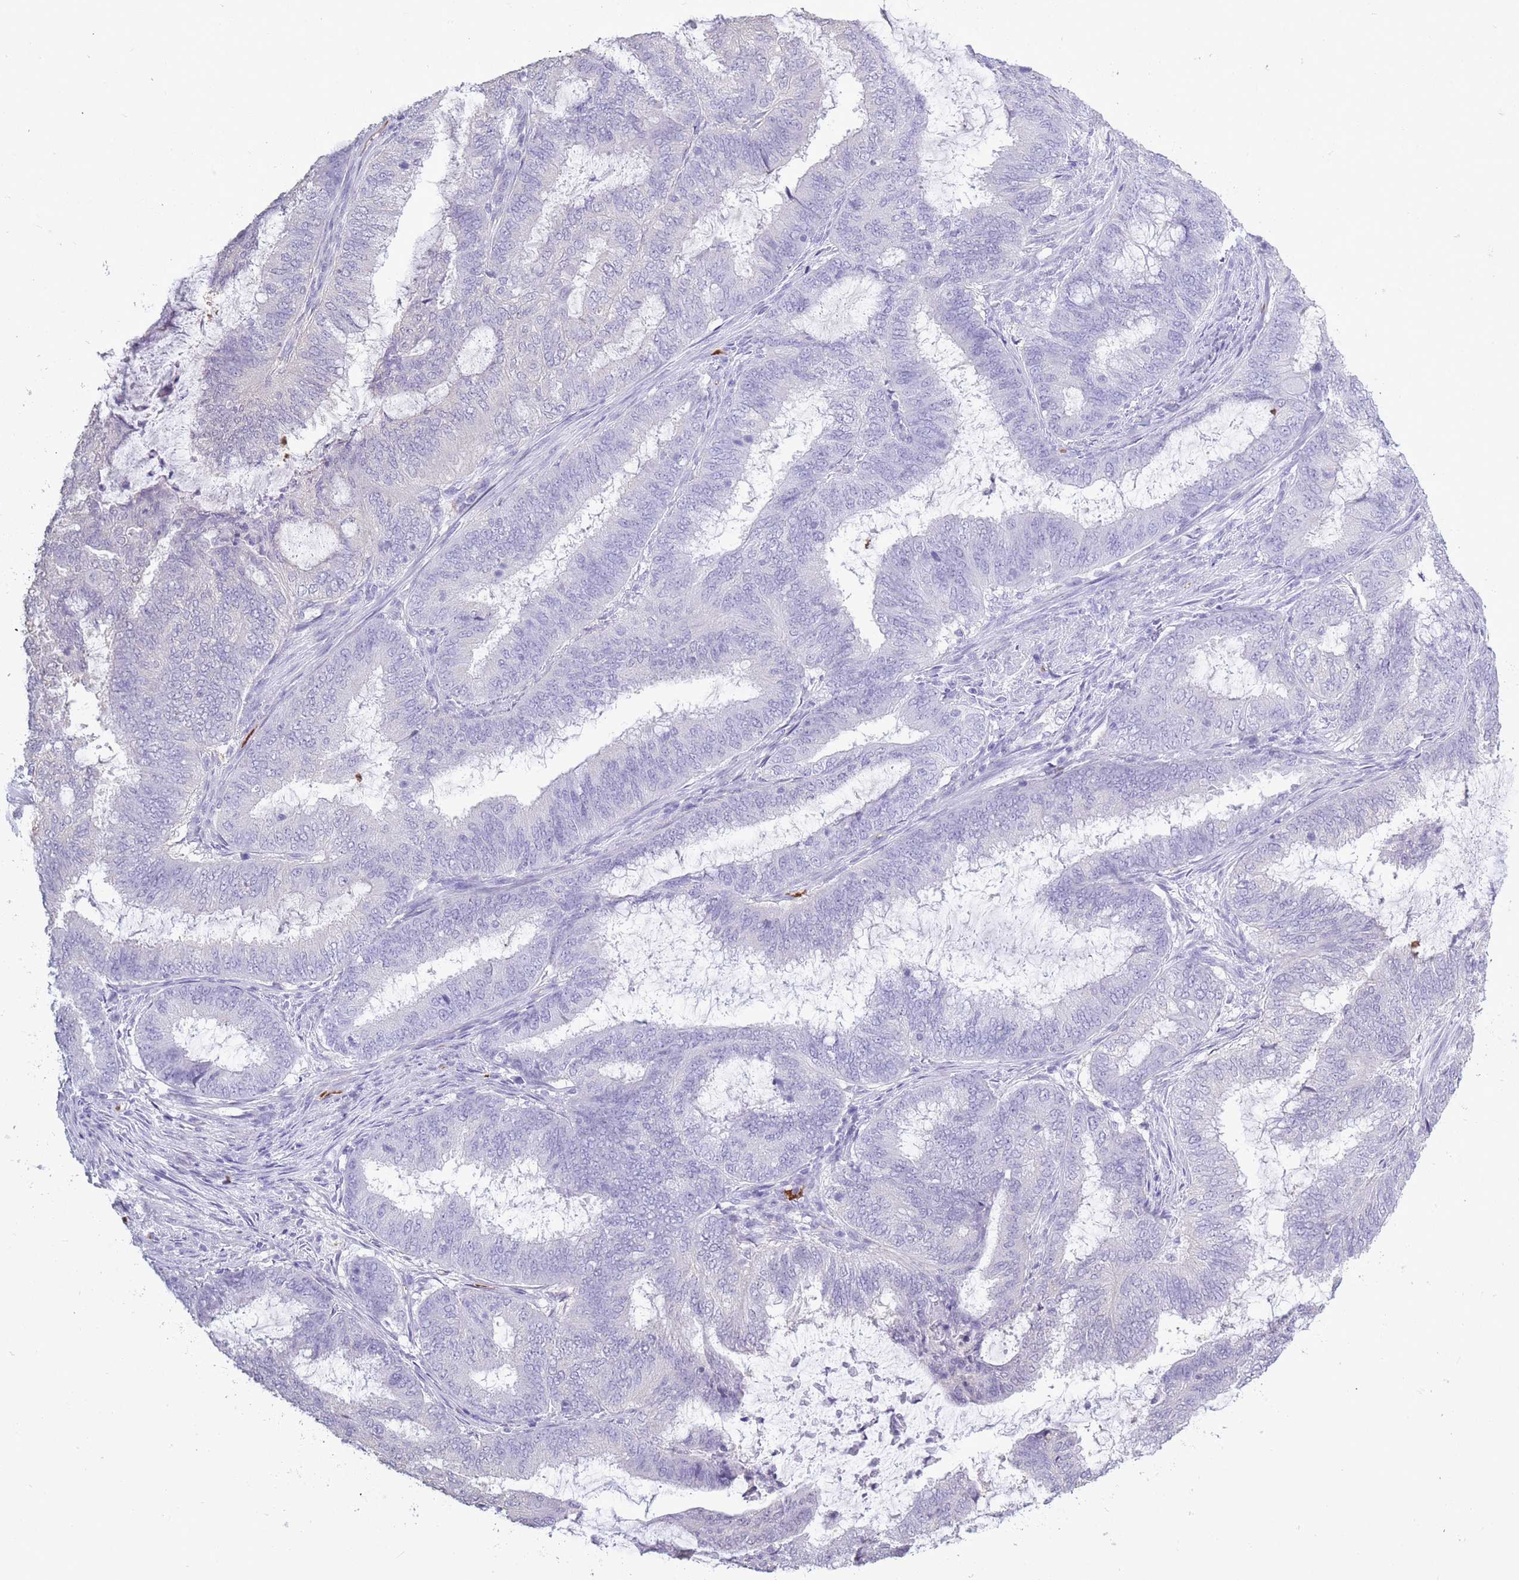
{"staining": {"intensity": "negative", "quantity": "none", "location": "none"}, "tissue": "endometrial cancer", "cell_type": "Tumor cells", "image_type": "cancer", "snomed": [{"axis": "morphology", "description": "Adenocarcinoma, NOS"}, {"axis": "topography", "description": "Endometrium"}], "caption": "A histopathology image of endometrial adenocarcinoma stained for a protein demonstrates no brown staining in tumor cells.", "gene": "OR7C1", "patient": {"sex": "female", "age": 51}}